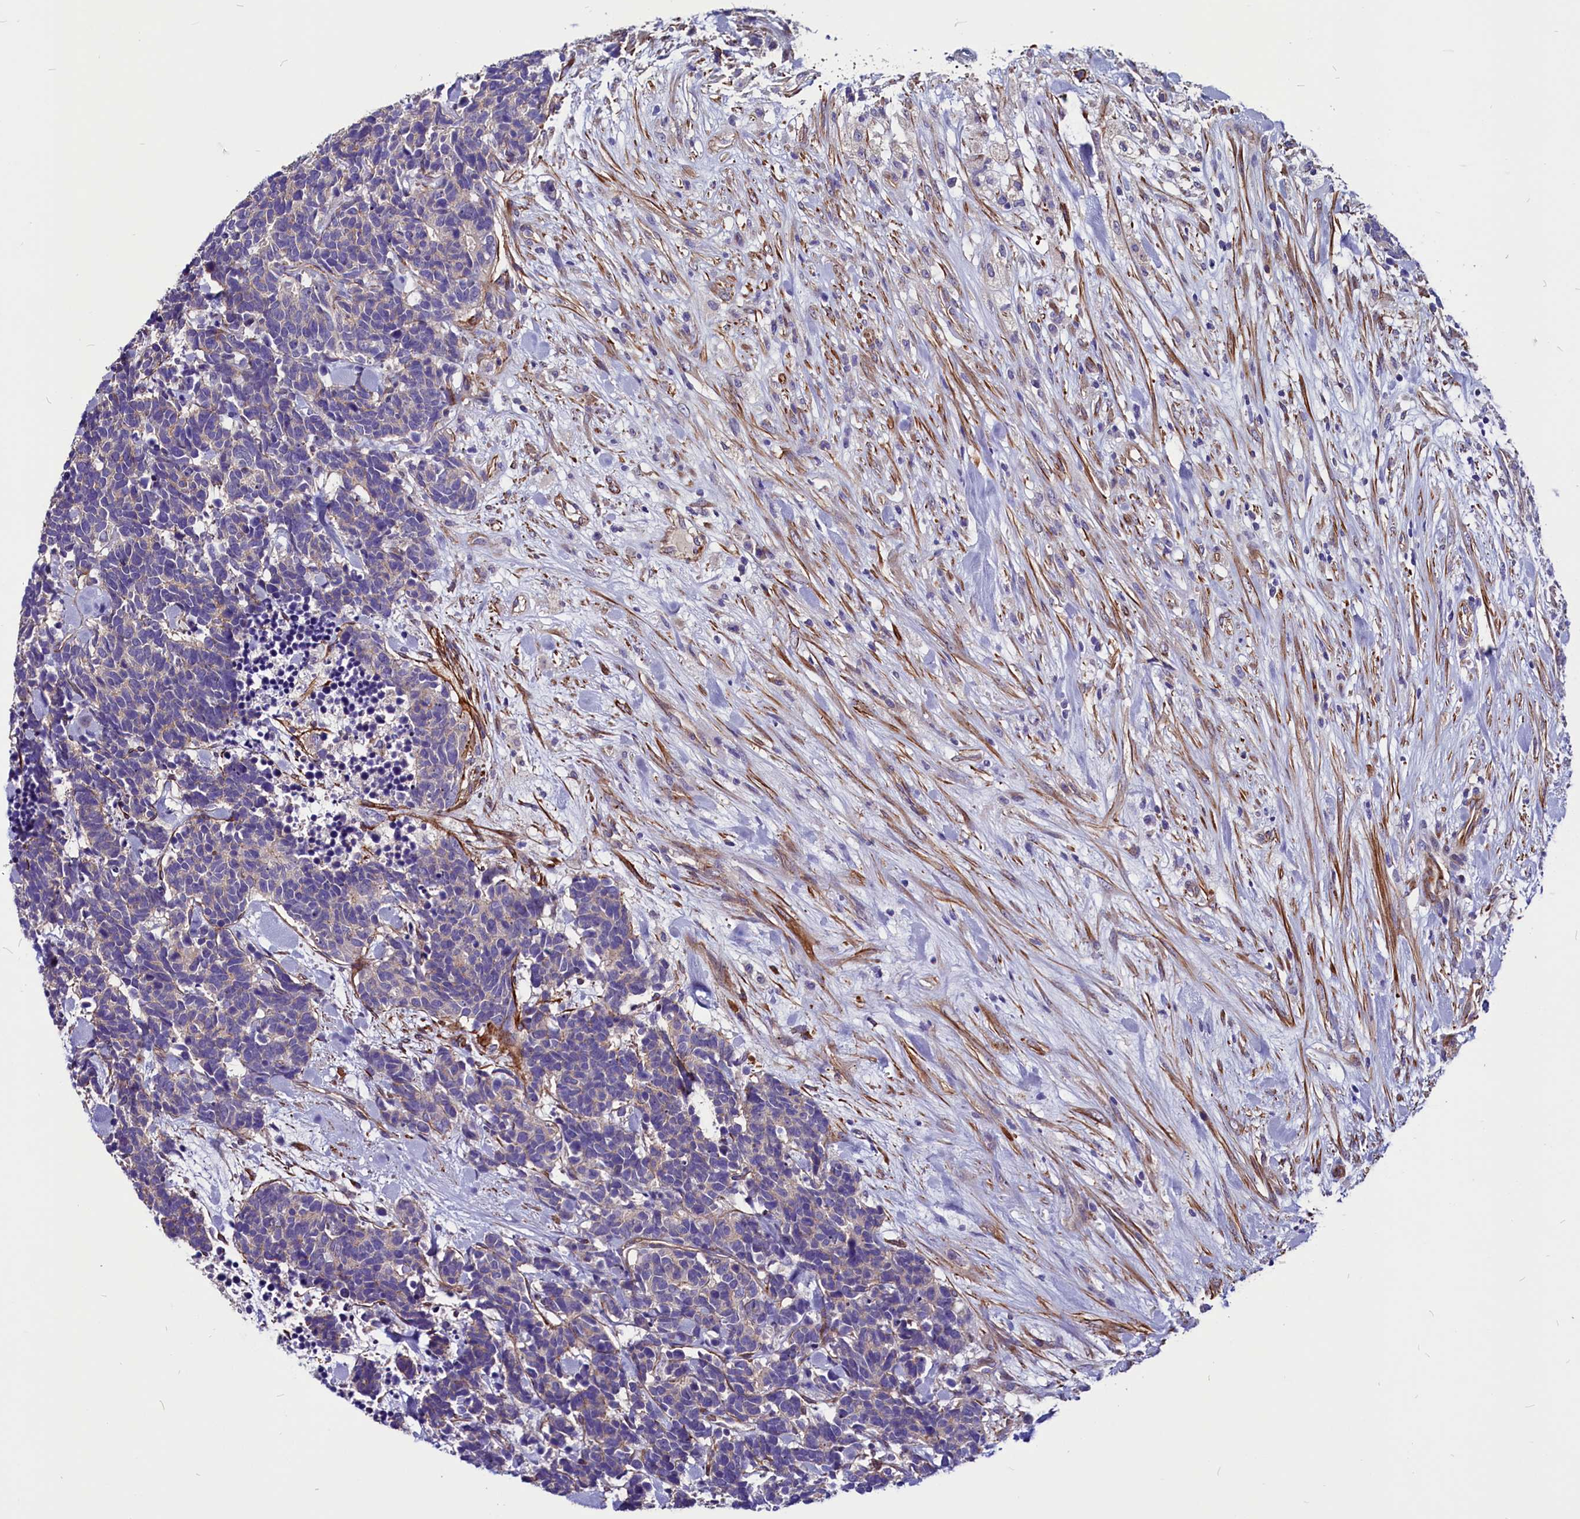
{"staining": {"intensity": "weak", "quantity": "<25%", "location": "cytoplasmic/membranous"}, "tissue": "carcinoid", "cell_type": "Tumor cells", "image_type": "cancer", "snomed": [{"axis": "morphology", "description": "Carcinoma, NOS"}, {"axis": "morphology", "description": "Carcinoid, malignant, NOS"}, {"axis": "topography", "description": "Prostate"}], "caption": "IHC histopathology image of carcinoma stained for a protein (brown), which demonstrates no positivity in tumor cells. The staining was performed using DAB (3,3'-diaminobenzidine) to visualize the protein expression in brown, while the nuclei were stained in blue with hematoxylin (Magnification: 20x).", "gene": "ZNF749", "patient": {"sex": "male", "age": 57}}